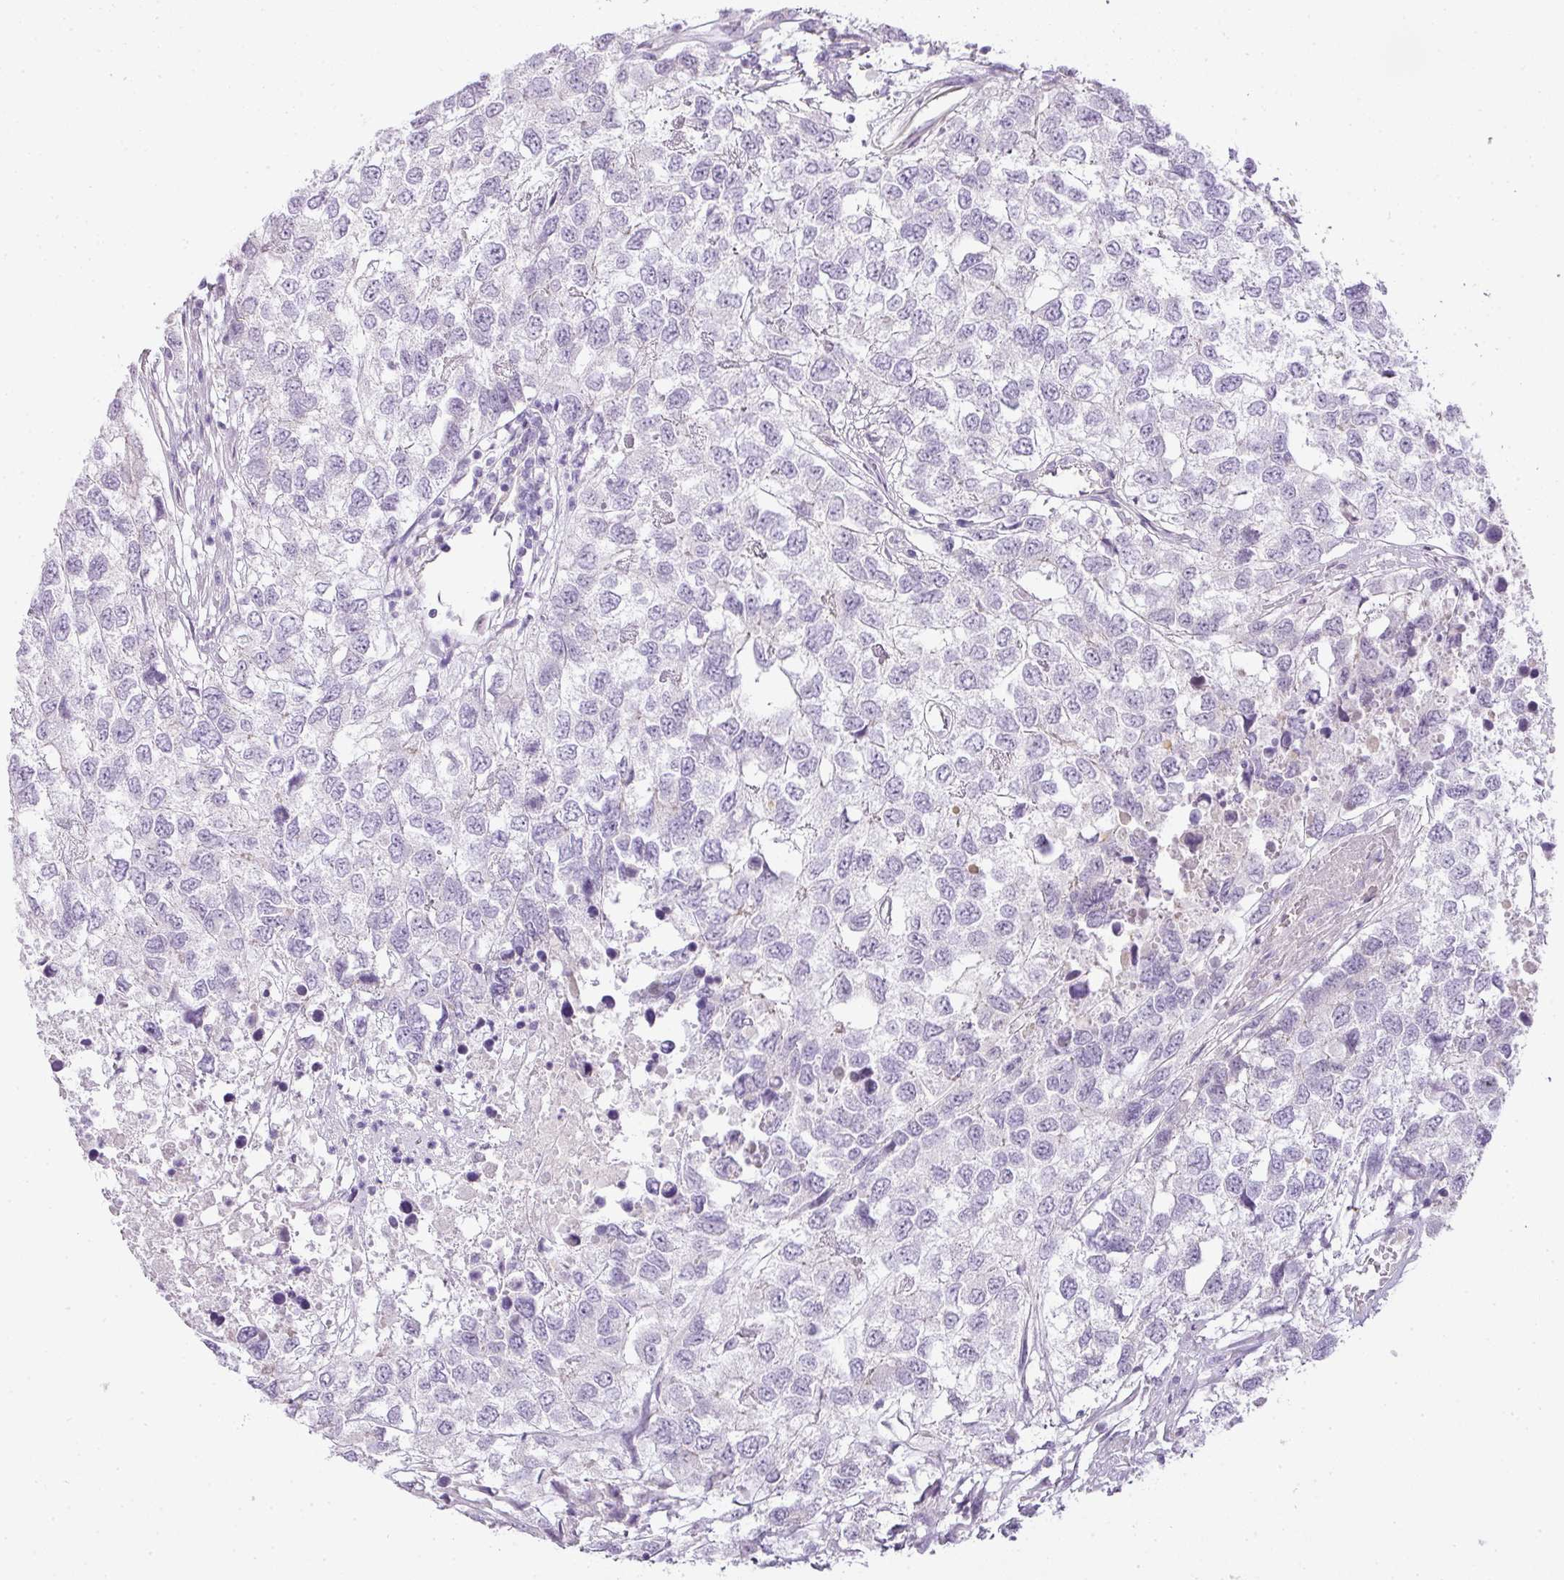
{"staining": {"intensity": "negative", "quantity": "none", "location": "none"}, "tissue": "testis cancer", "cell_type": "Tumor cells", "image_type": "cancer", "snomed": [{"axis": "morphology", "description": "Carcinoma, Embryonal, NOS"}, {"axis": "topography", "description": "Testis"}], "caption": "IHC micrograph of neoplastic tissue: testis cancer (embryonal carcinoma) stained with DAB shows no significant protein positivity in tumor cells.", "gene": "RAX2", "patient": {"sex": "male", "age": 83}}